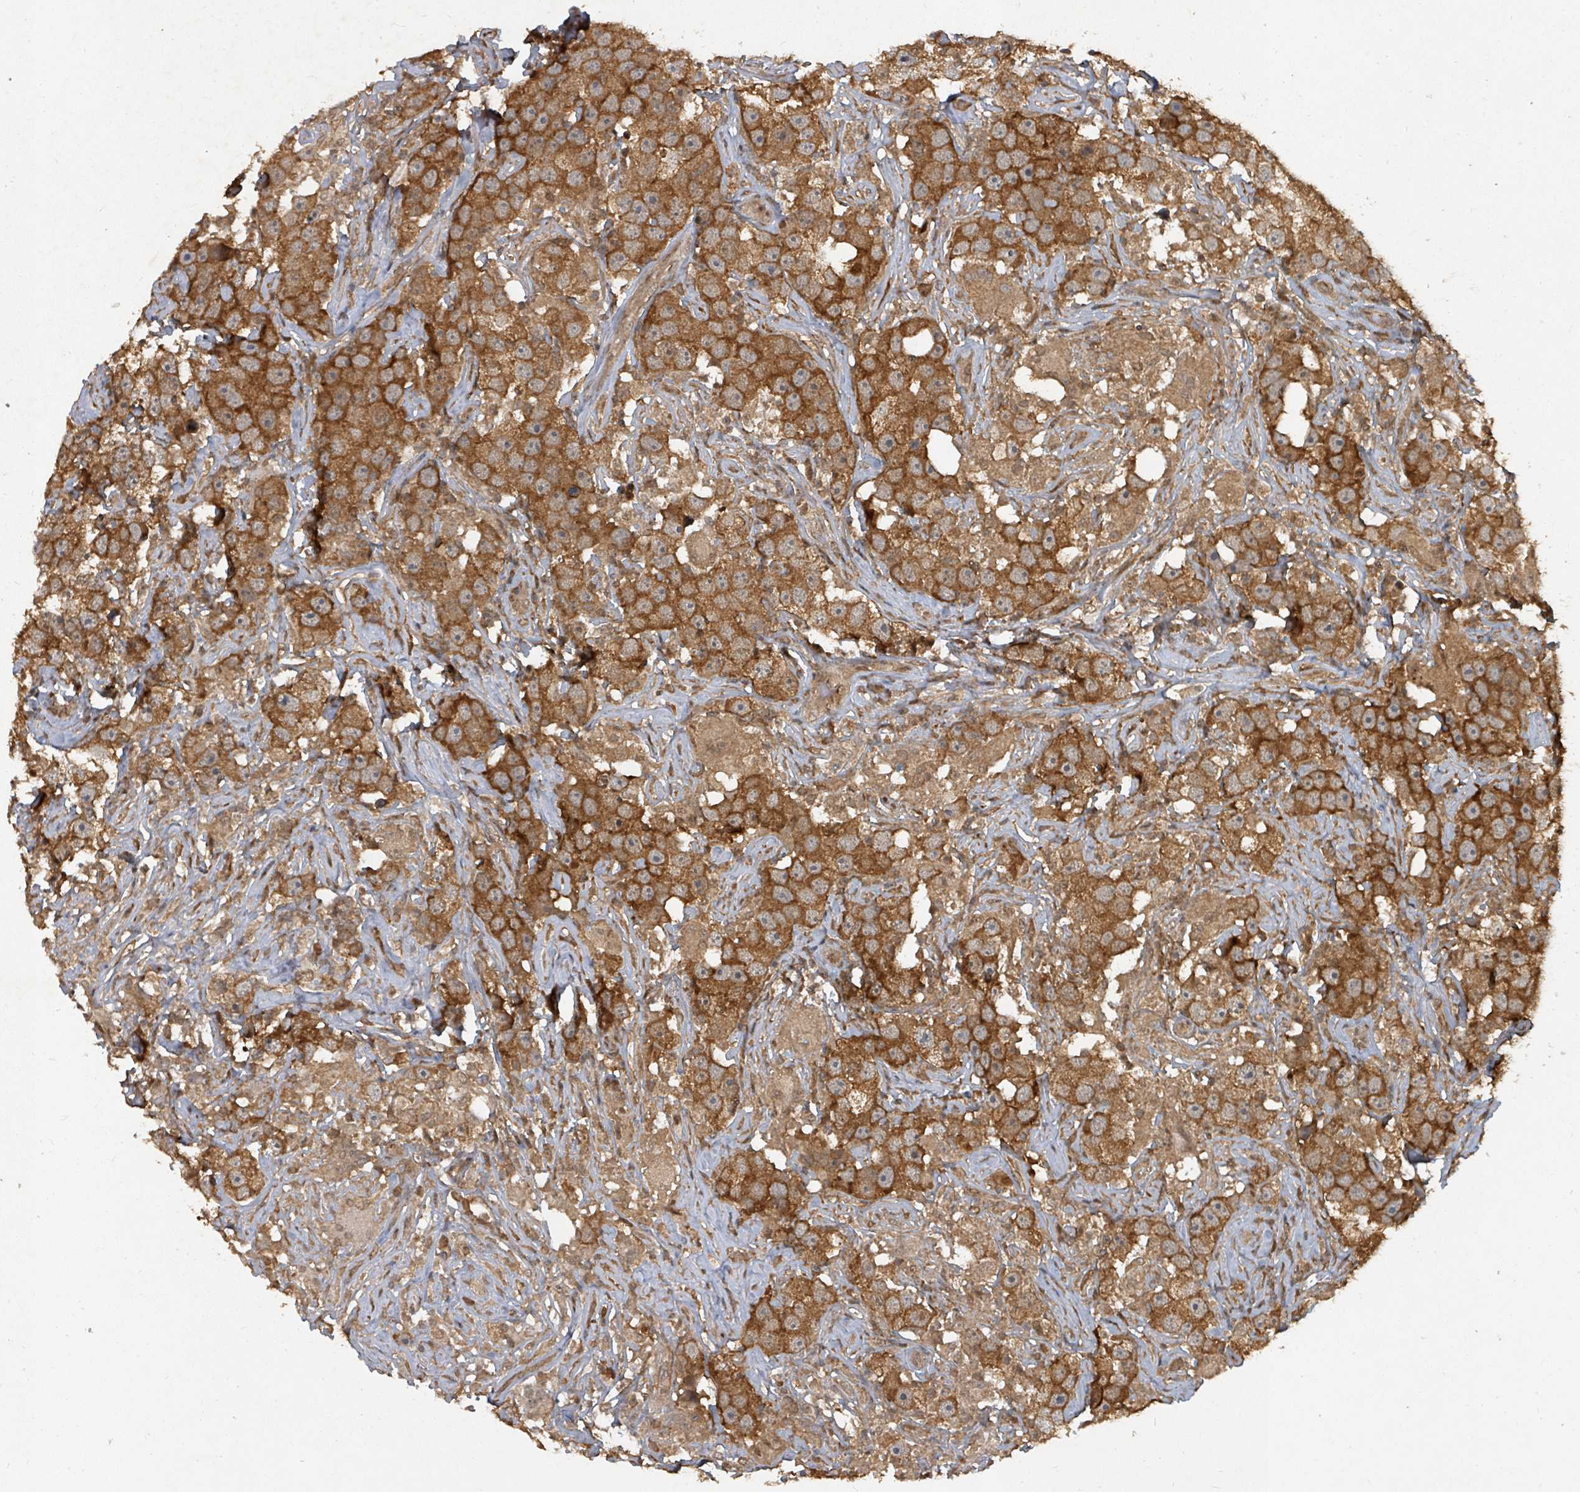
{"staining": {"intensity": "strong", "quantity": ">75%", "location": "cytoplasmic/membranous"}, "tissue": "testis cancer", "cell_type": "Tumor cells", "image_type": "cancer", "snomed": [{"axis": "morphology", "description": "Seminoma, NOS"}, {"axis": "topography", "description": "Testis"}], "caption": "Strong cytoplasmic/membranous staining is identified in approximately >75% of tumor cells in testis cancer (seminoma).", "gene": "KDM4E", "patient": {"sex": "male", "age": 49}}